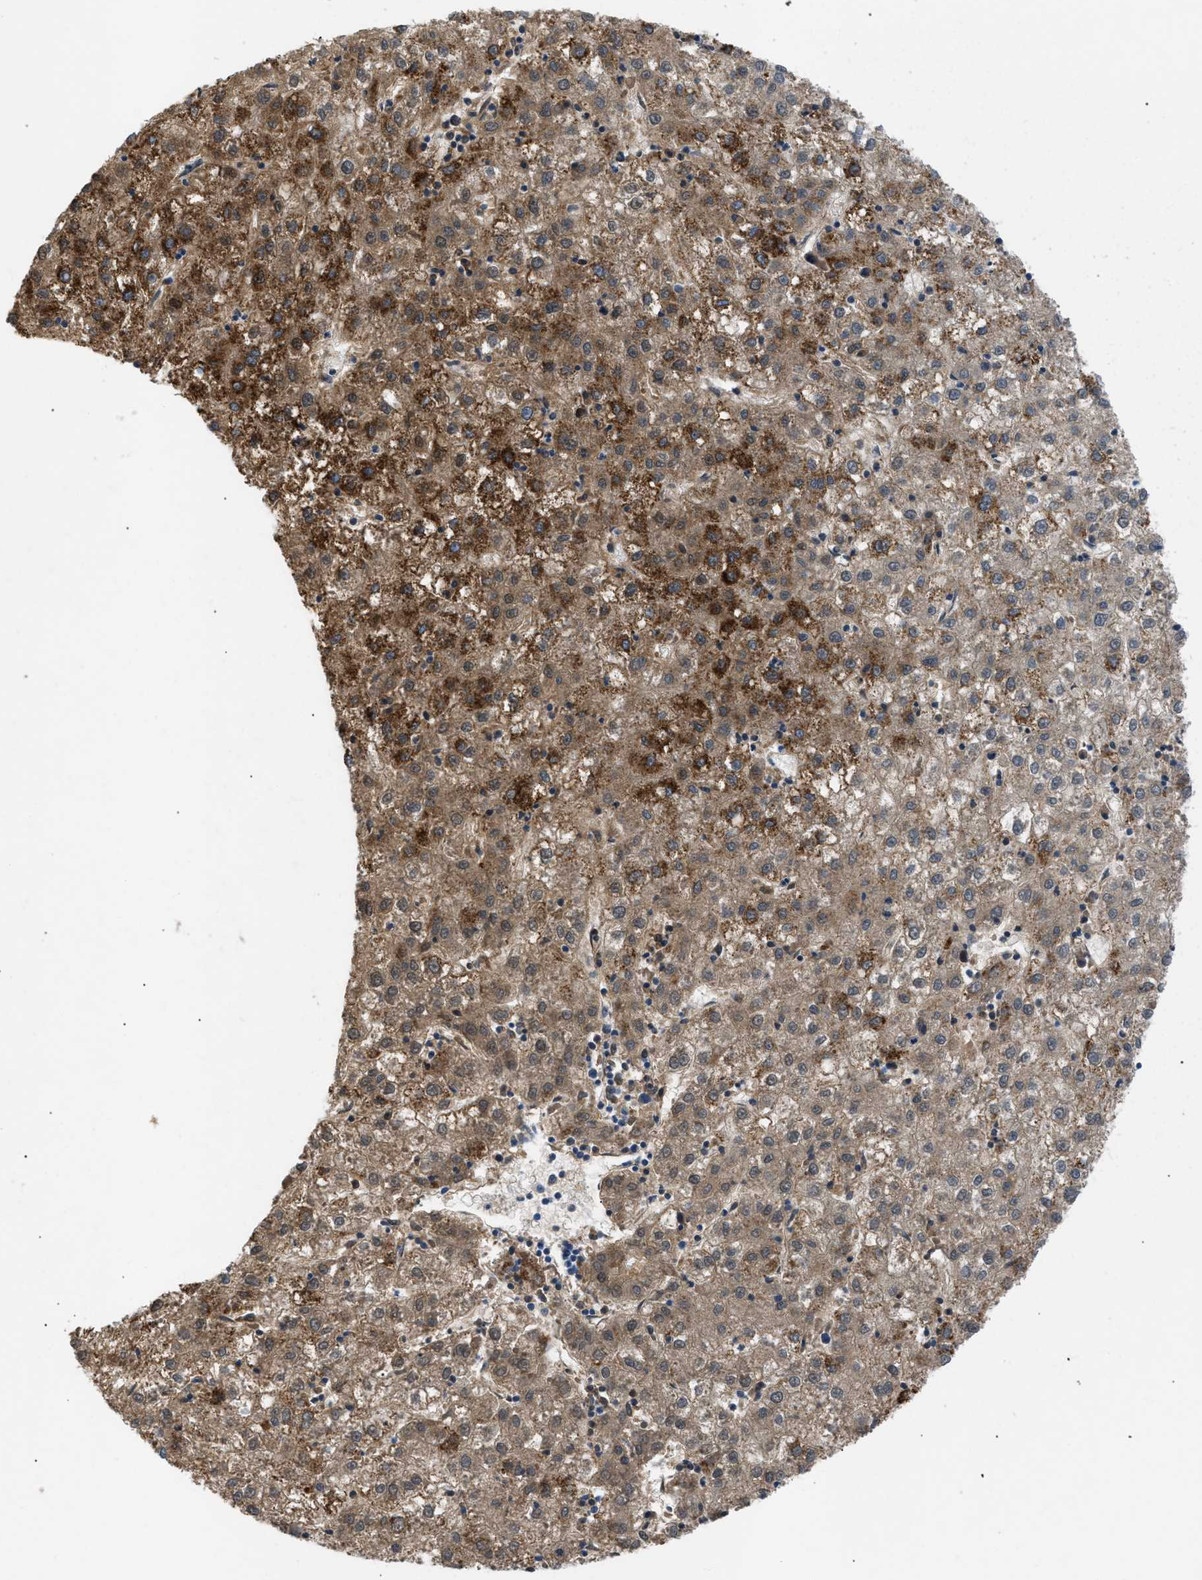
{"staining": {"intensity": "moderate", "quantity": ">75%", "location": "cytoplasmic/membranous"}, "tissue": "liver cancer", "cell_type": "Tumor cells", "image_type": "cancer", "snomed": [{"axis": "morphology", "description": "Carcinoma, Hepatocellular, NOS"}, {"axis": "topography", "description": "Liver"}], "caption": "This histopathology image displays IHC staining of human hepatocellular carcinoma (liver), with medium moderate cytoplasmic/membranous staining in approximately >75% of tumor cells.", "gene": "ILDR1", "patient": {"sex": "male", "age": 72}}